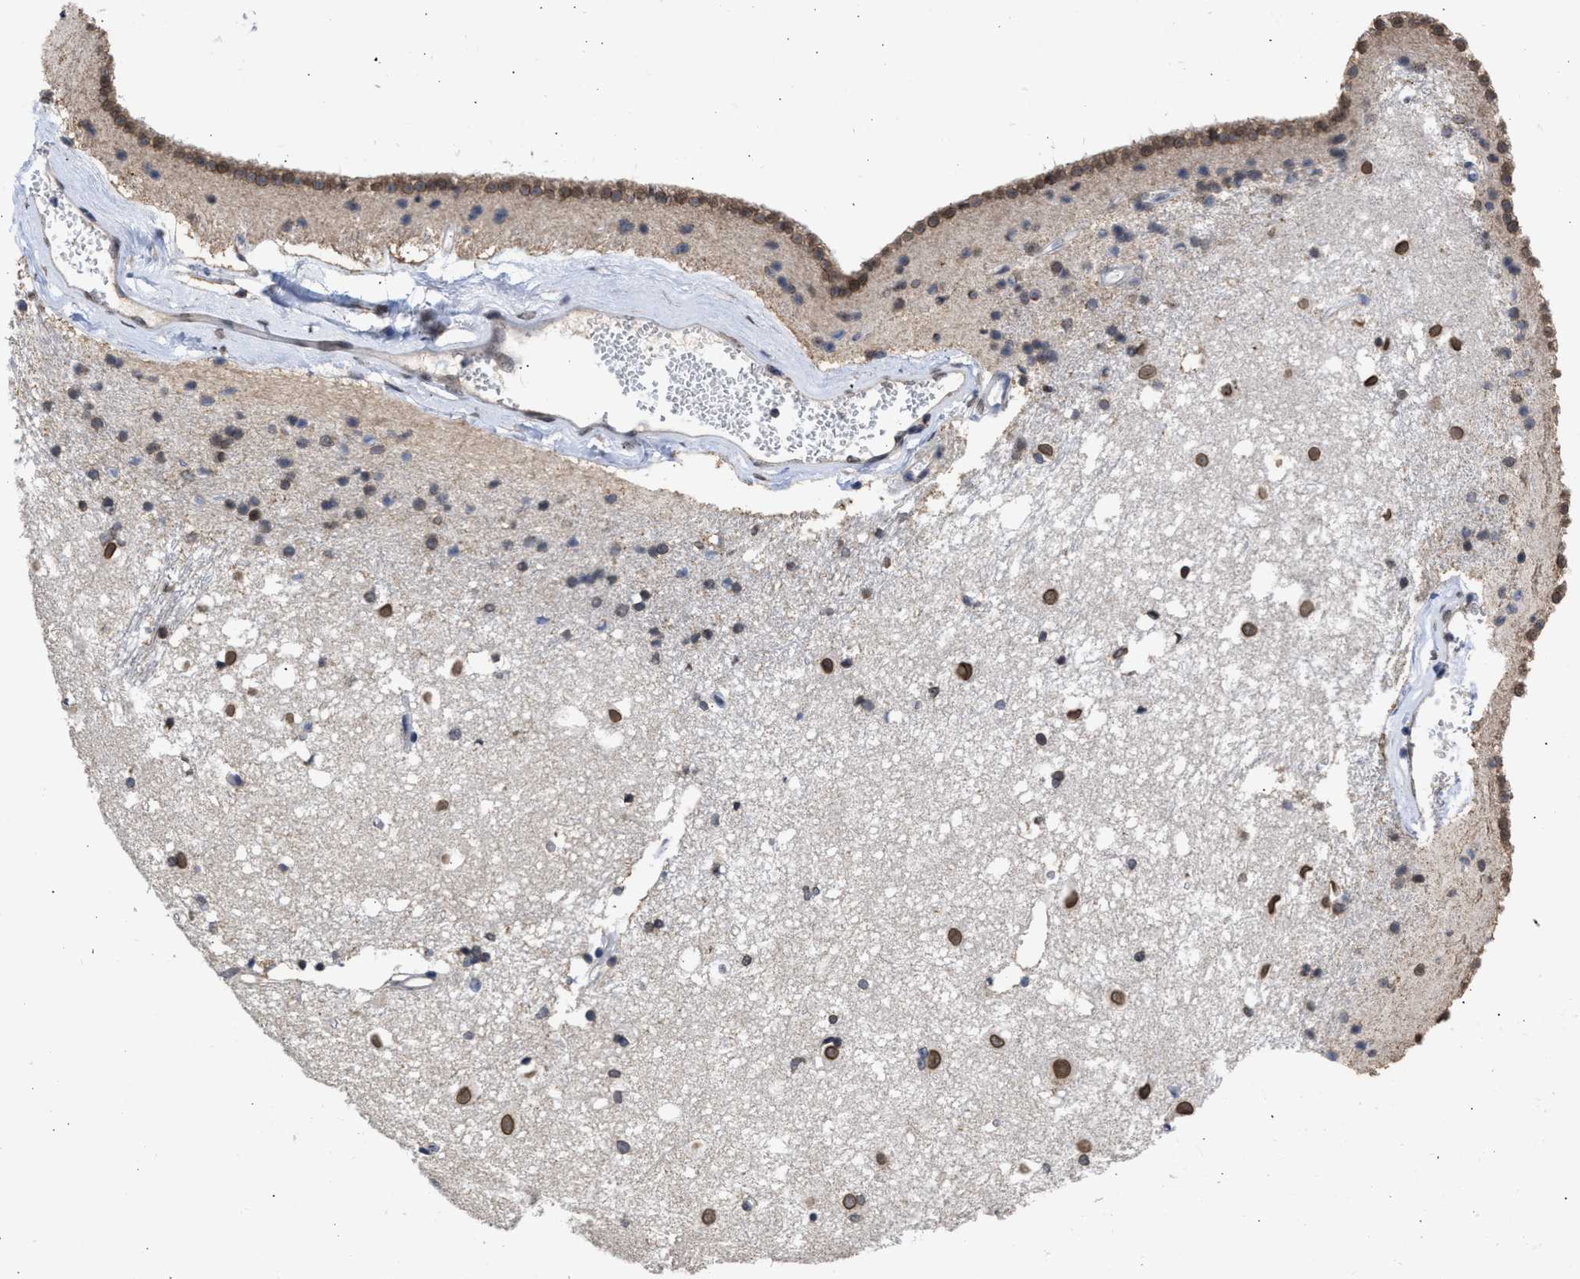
{"staining": {"intensity": "moderate", "quantity": "<25%", "location": "cytoplasmic/membranous,nuclear"}, "tissue": "caudate", "cell_type": "Glial cells", "image_type": "normal", "snomed": [{"axis": "morphology", "description": "Normal tissue, NOS"}, {"axis": "topography", "description": "Lateral ventricle wall"}], "caption": "This histopathology image demonstrates benign caudate stained with immunohistochemistry (IHC) to label a protein in brown. The cytoplasmic/membranous,nuclear of glial cells show moderate positivity for the protein. Nuclei are counter-stained blue.", "gene": "NUP35", "patient": {"sex": "male", "age": 45}}